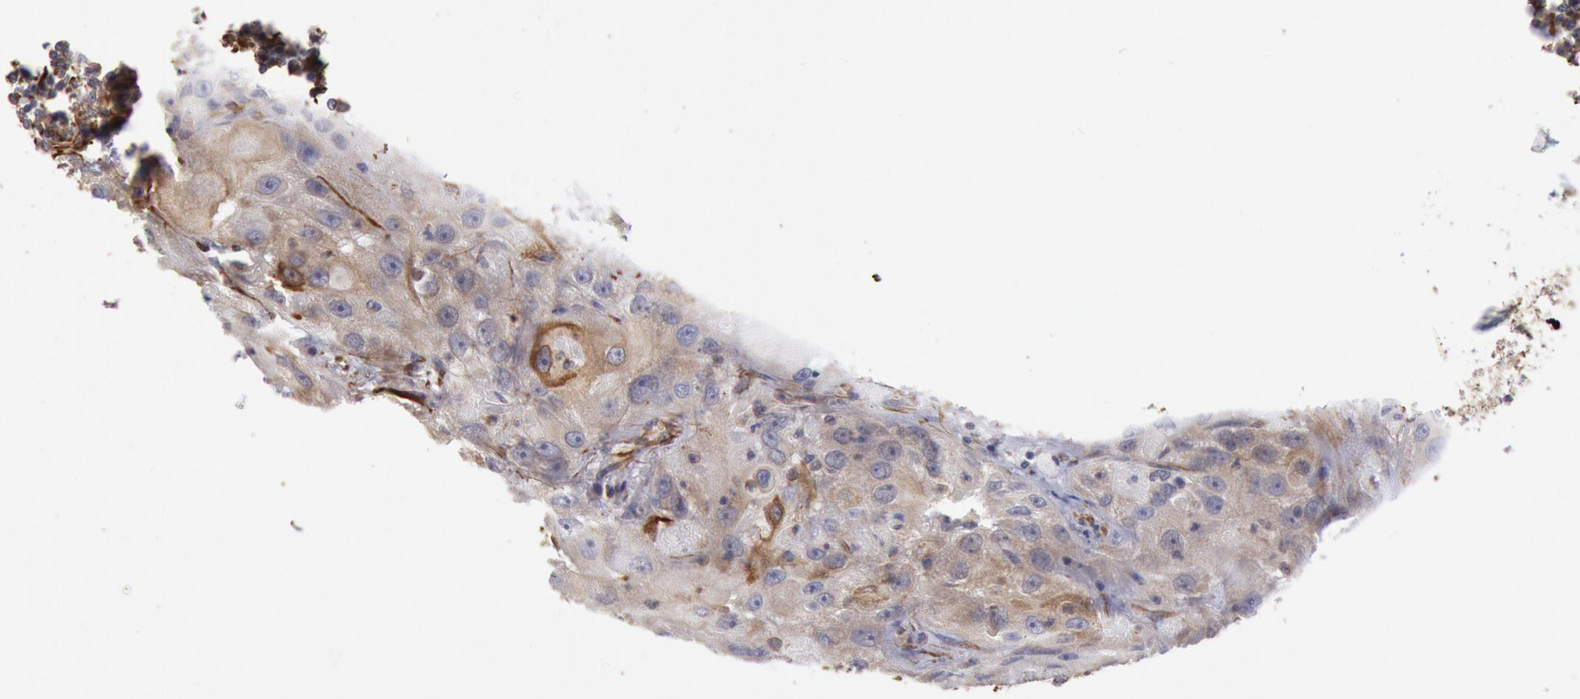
{"staining": {"intensity": "moderate", "quantity": ">75%", "location": "cytoplasmic/membranous"}, "tissue": "head and neck cancer", "cell_type": "Tumor cells", "image_type": "cancer", "snomed": [{"axis": "morphology", "description": "Squamous cell carcinoma, NOS"}, {"axis": "topography", "description": "Head-Neck"}], "caption": "IHC photomicrograph of neoplastic tissue: human head and neck cancer stained using immunohistochemistry (IHC) shows medium levels of moderate protein expression localized specifically in the cytoplasmic/membranous of tumor cells, appearing as a cytoplasmic/membranous brown color.", "gene": "RNF139", "patient": {"sex": "male", "age": 64}}